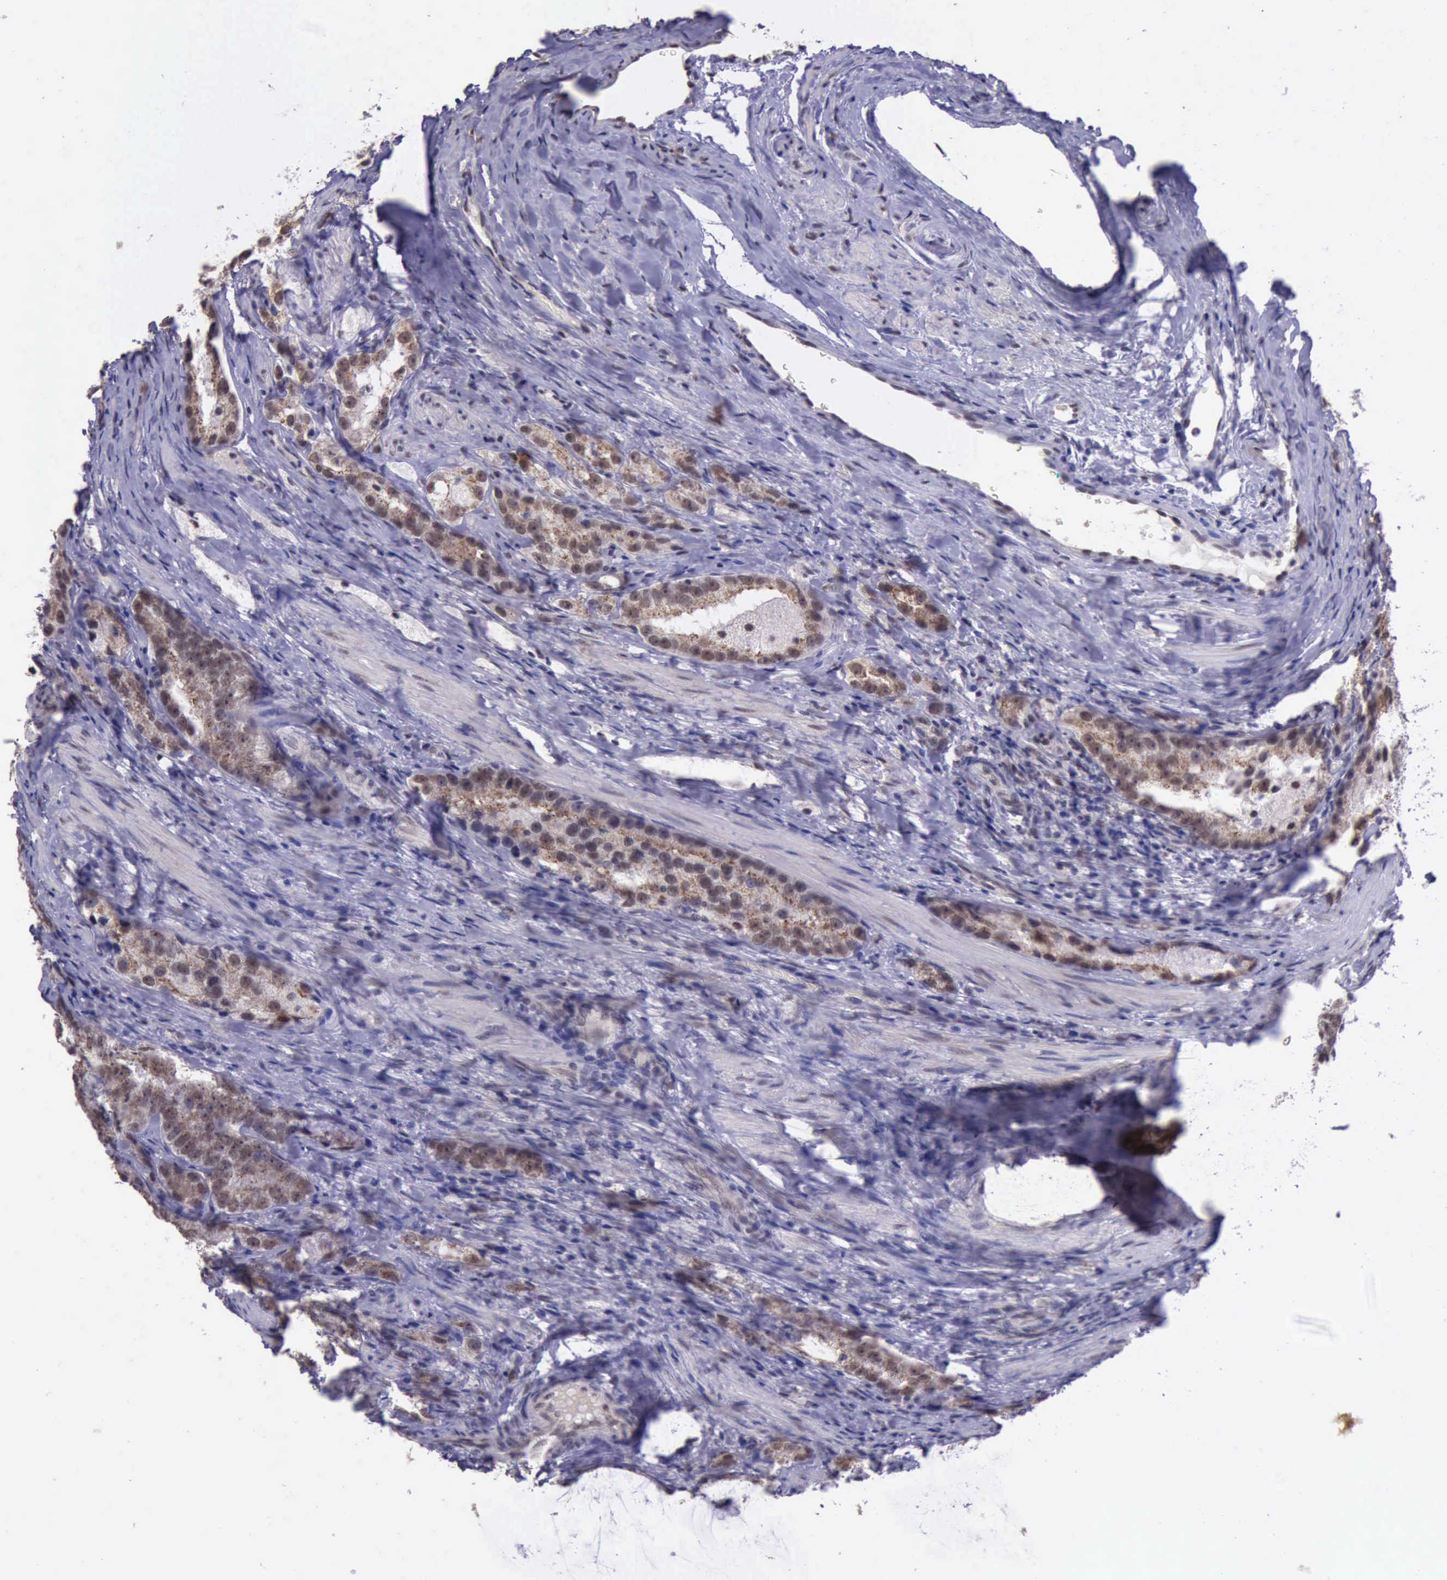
{"staining": {"intensity": "moderate", "quantity": ">75%", "location": "cytoplasmic/membranous,nuclear"}, "tissue": "prostate cancer", "cell_type": "Tumor cells", "image_type": "cancer", "snomed": [{"axis": "morphology", "description": "Adenocarcinoma, High grade"}, {"axis": "topography", "description": "Prostate"}], "caption": "High-magnification brightfield microscopy of prostate cancer stained with DAB (3,3'-diaminobenzidine) (brown) and counterstained with hematoxylin (blue). tumor cells exhibit moderate cytoplasmic/membranous and nuclear staining is seen in about>75% of cells.", "gene": "PRPF39", "patient": {"sex": "male", "age": 63}}